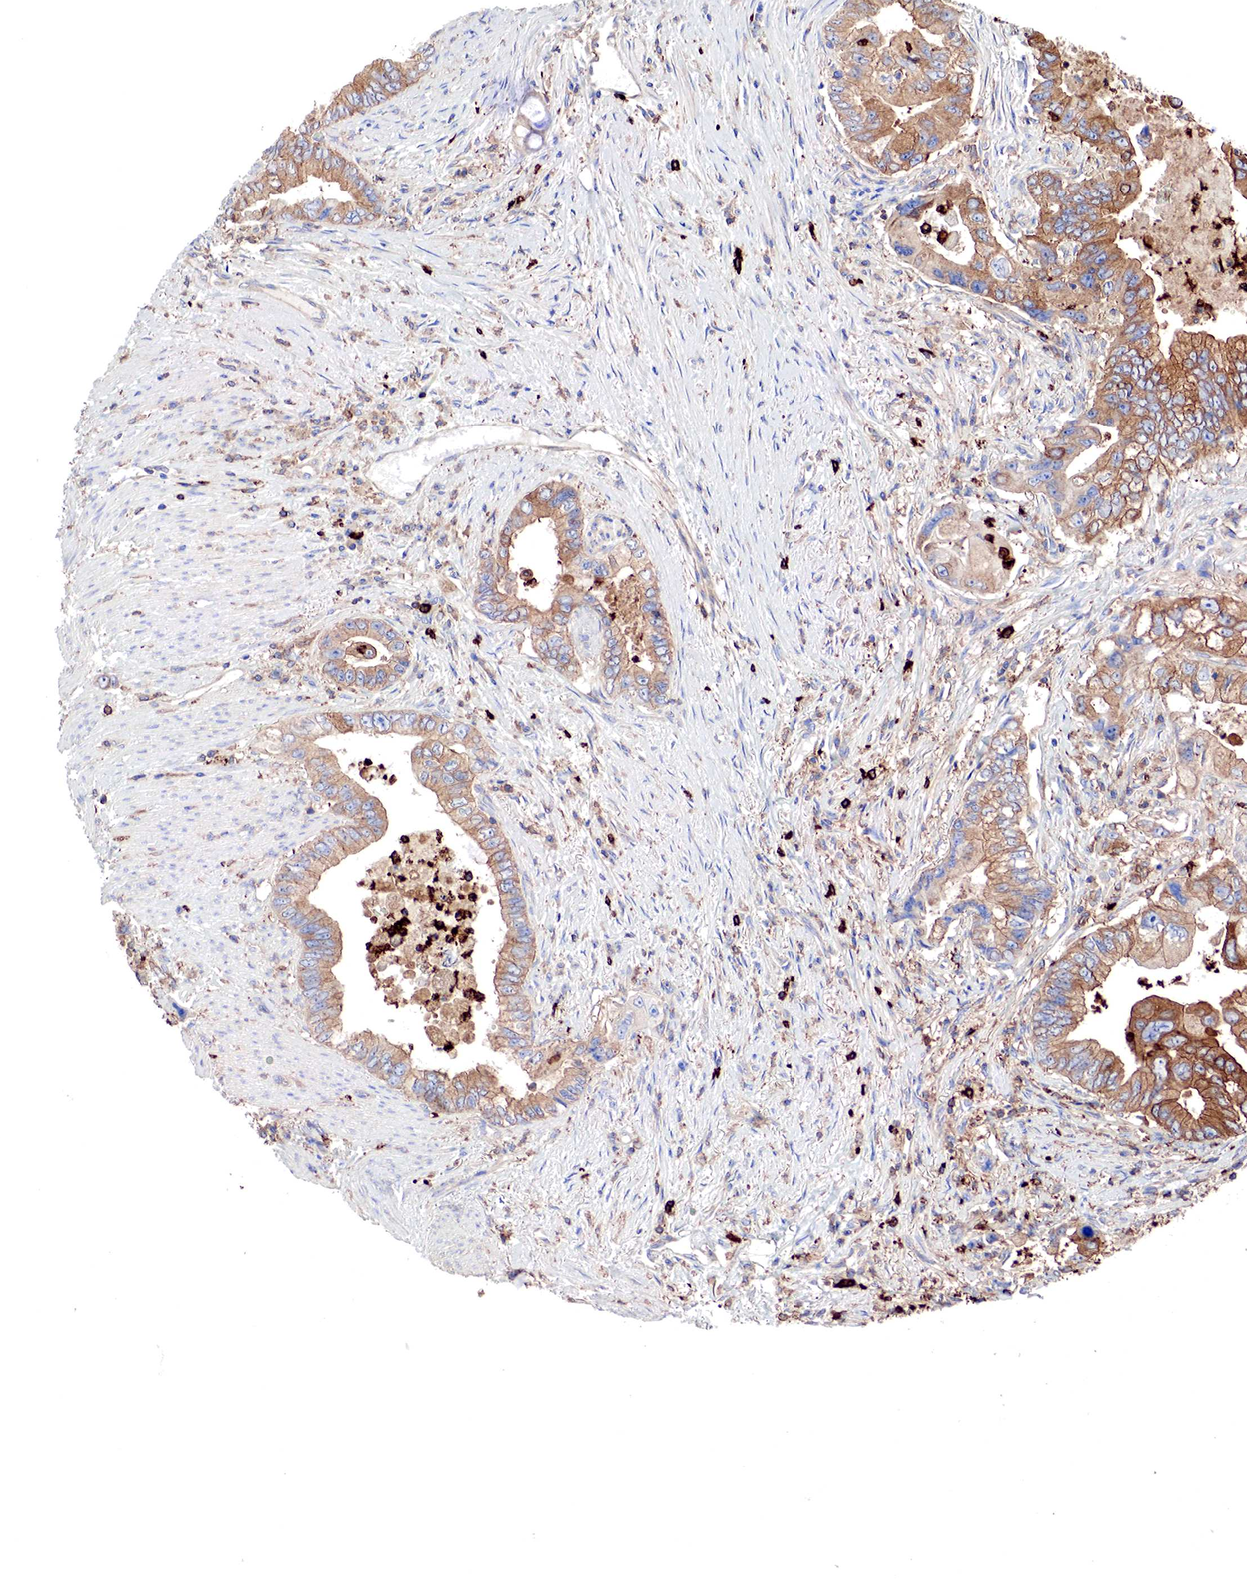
{"staining": {"intensity": "moderate", "quantity": "25%-75%", "location": "cytoplasmic/membranous"}, "tissue": "pancreatic cancer", "cell_type": "Tumor cells", "image_type": "cancer", "snomed": [{"axis": "morphology", "description": "Adenocarcinoma, NOS"}, {"axis": "topography", "description": "Pancreas"}, {"axis": "topography", "description": "Stomach, upper"}], "caption": "Human pancreatic cancer stained with a brown dye displays moderate cytoplasmic/membranous positive staining in approximately 25%-75% of tumor cells.", "gene": "G6PD", "patient": {"sex": "male", "age": 77}}